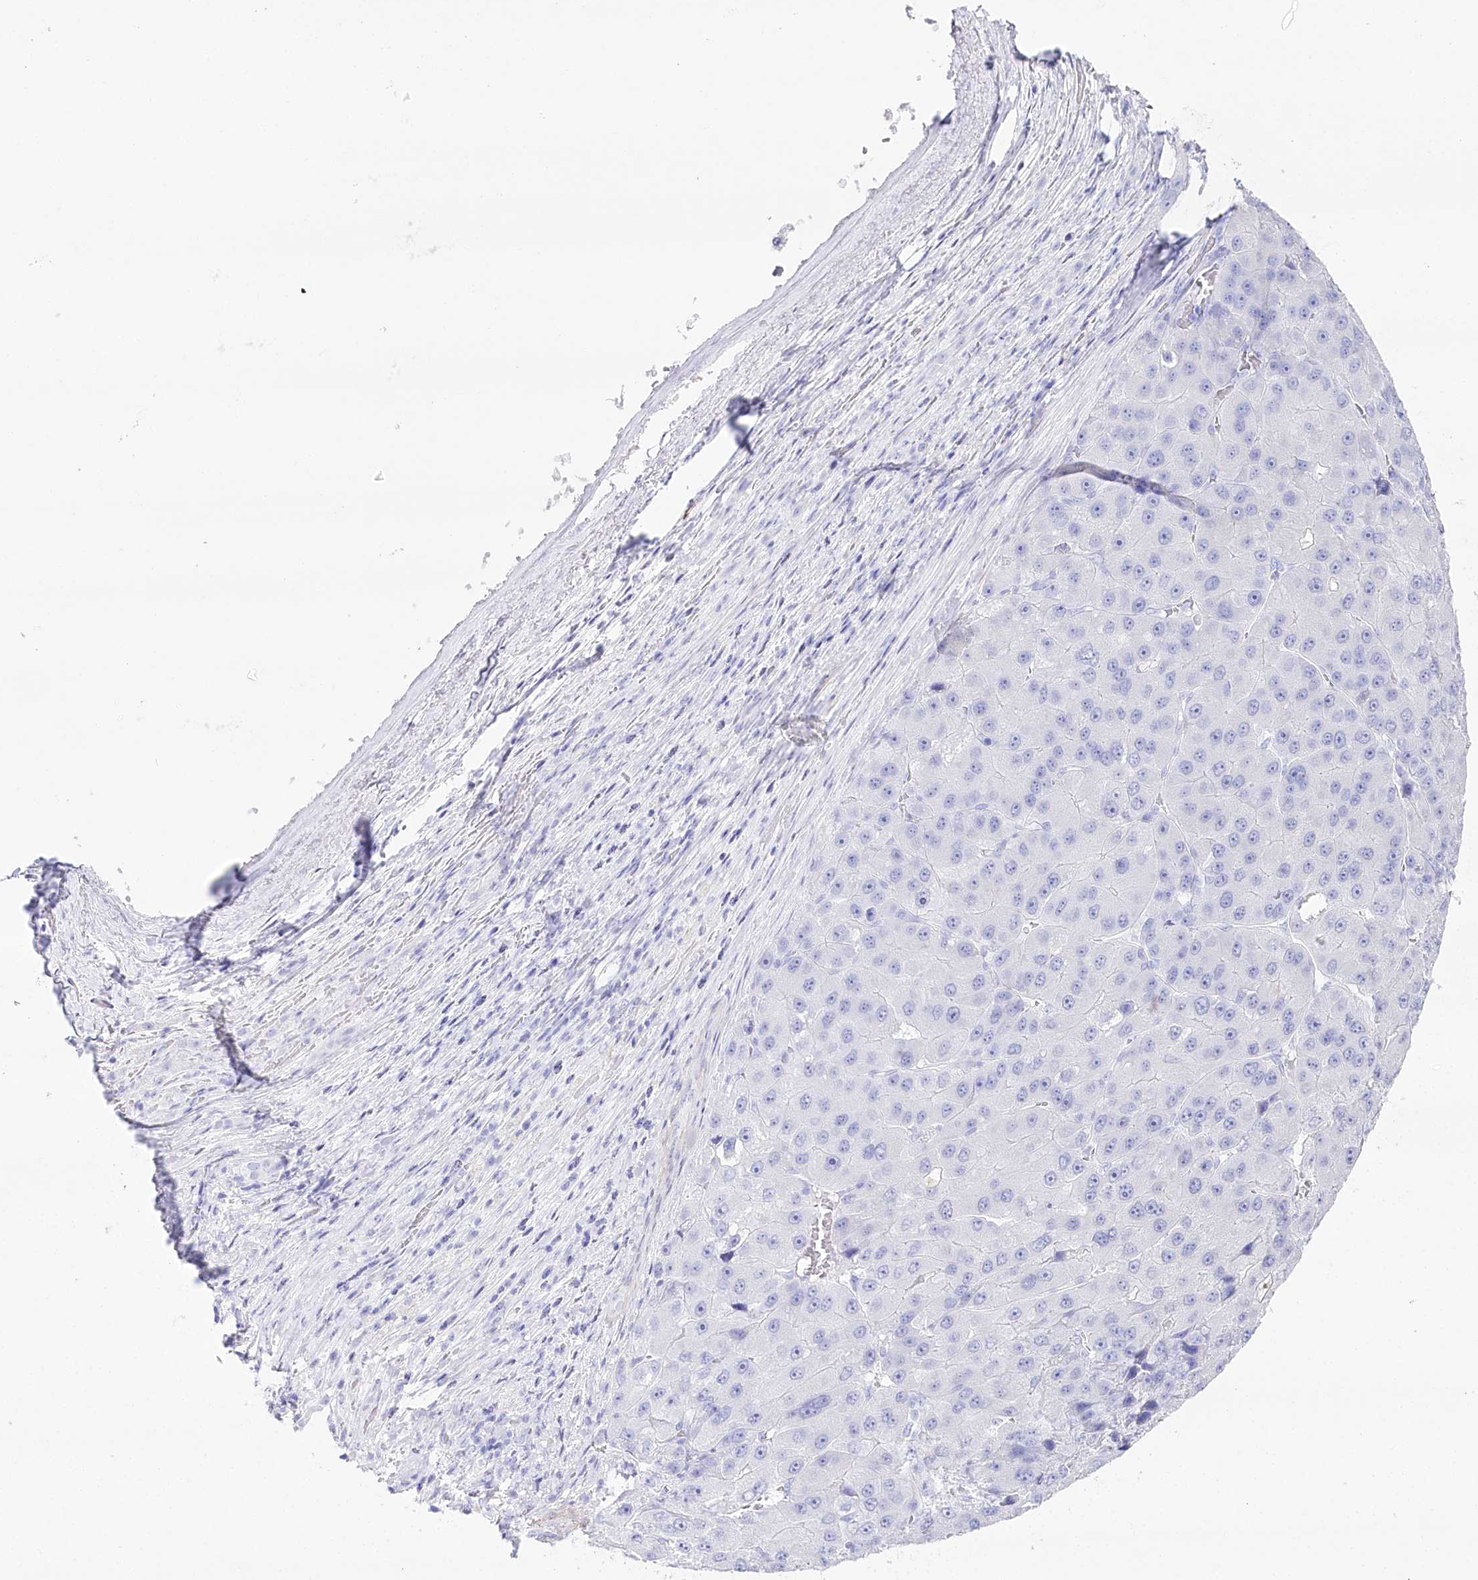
{"staining": {"intensity": "negative", "quantity": "none", "location": "none"}, "tissue": "liver cancer", "cell_type": "Tumor cells", "image_type": "cancer", "snomed": [{"axis": "morphology", "description": "Carcinoma, Hepatocellular, NOS"}, {"axis": "topography", "description": "Liver"}], "caption": "This is an IHC histopathology image of liver cancer. There is no expression in tumor cells.", "gene": "CSN3", "patient": {"sex": "female", "age": 73}}